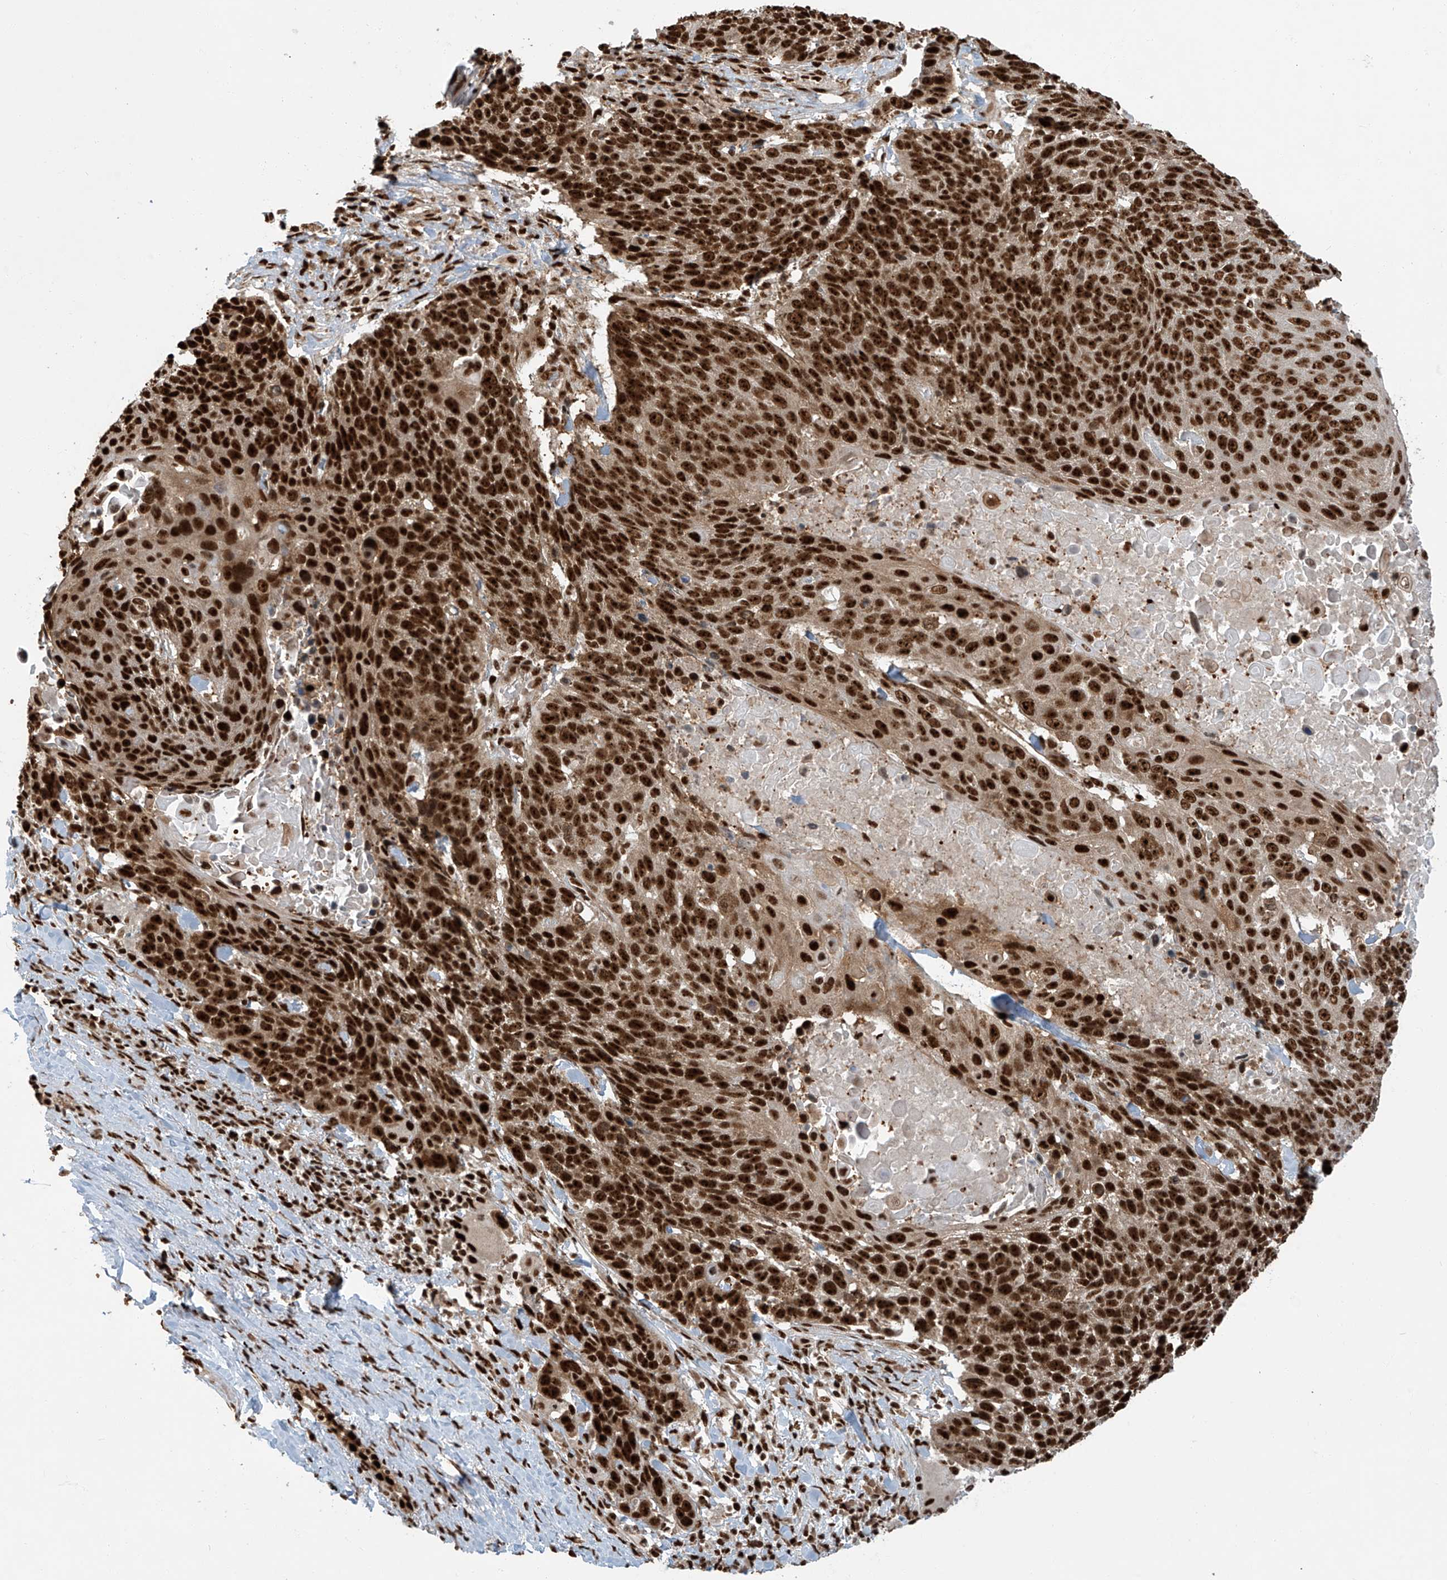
{"staining": {"intensity": "strong", "quantity": ">75%", "location": "nuclear"}, "tissue": "lung cancer", "cell_type": "Tumor cells", "image_type": "cancer", "snomed": [{"axis": "morphology", "description": "Squamous cell carcinoma, NOS"}, {"axis": "topography", "description": "Lung"}], "caption": "An image showing strong nuclear expression in approximately >75% of tumor cells in lung cancer (squamous cell carcinoma), as visualized by brown immunohistochemical staining.", "gene": "FAM193B", "patient": {"sex": "male", "age": 66}}